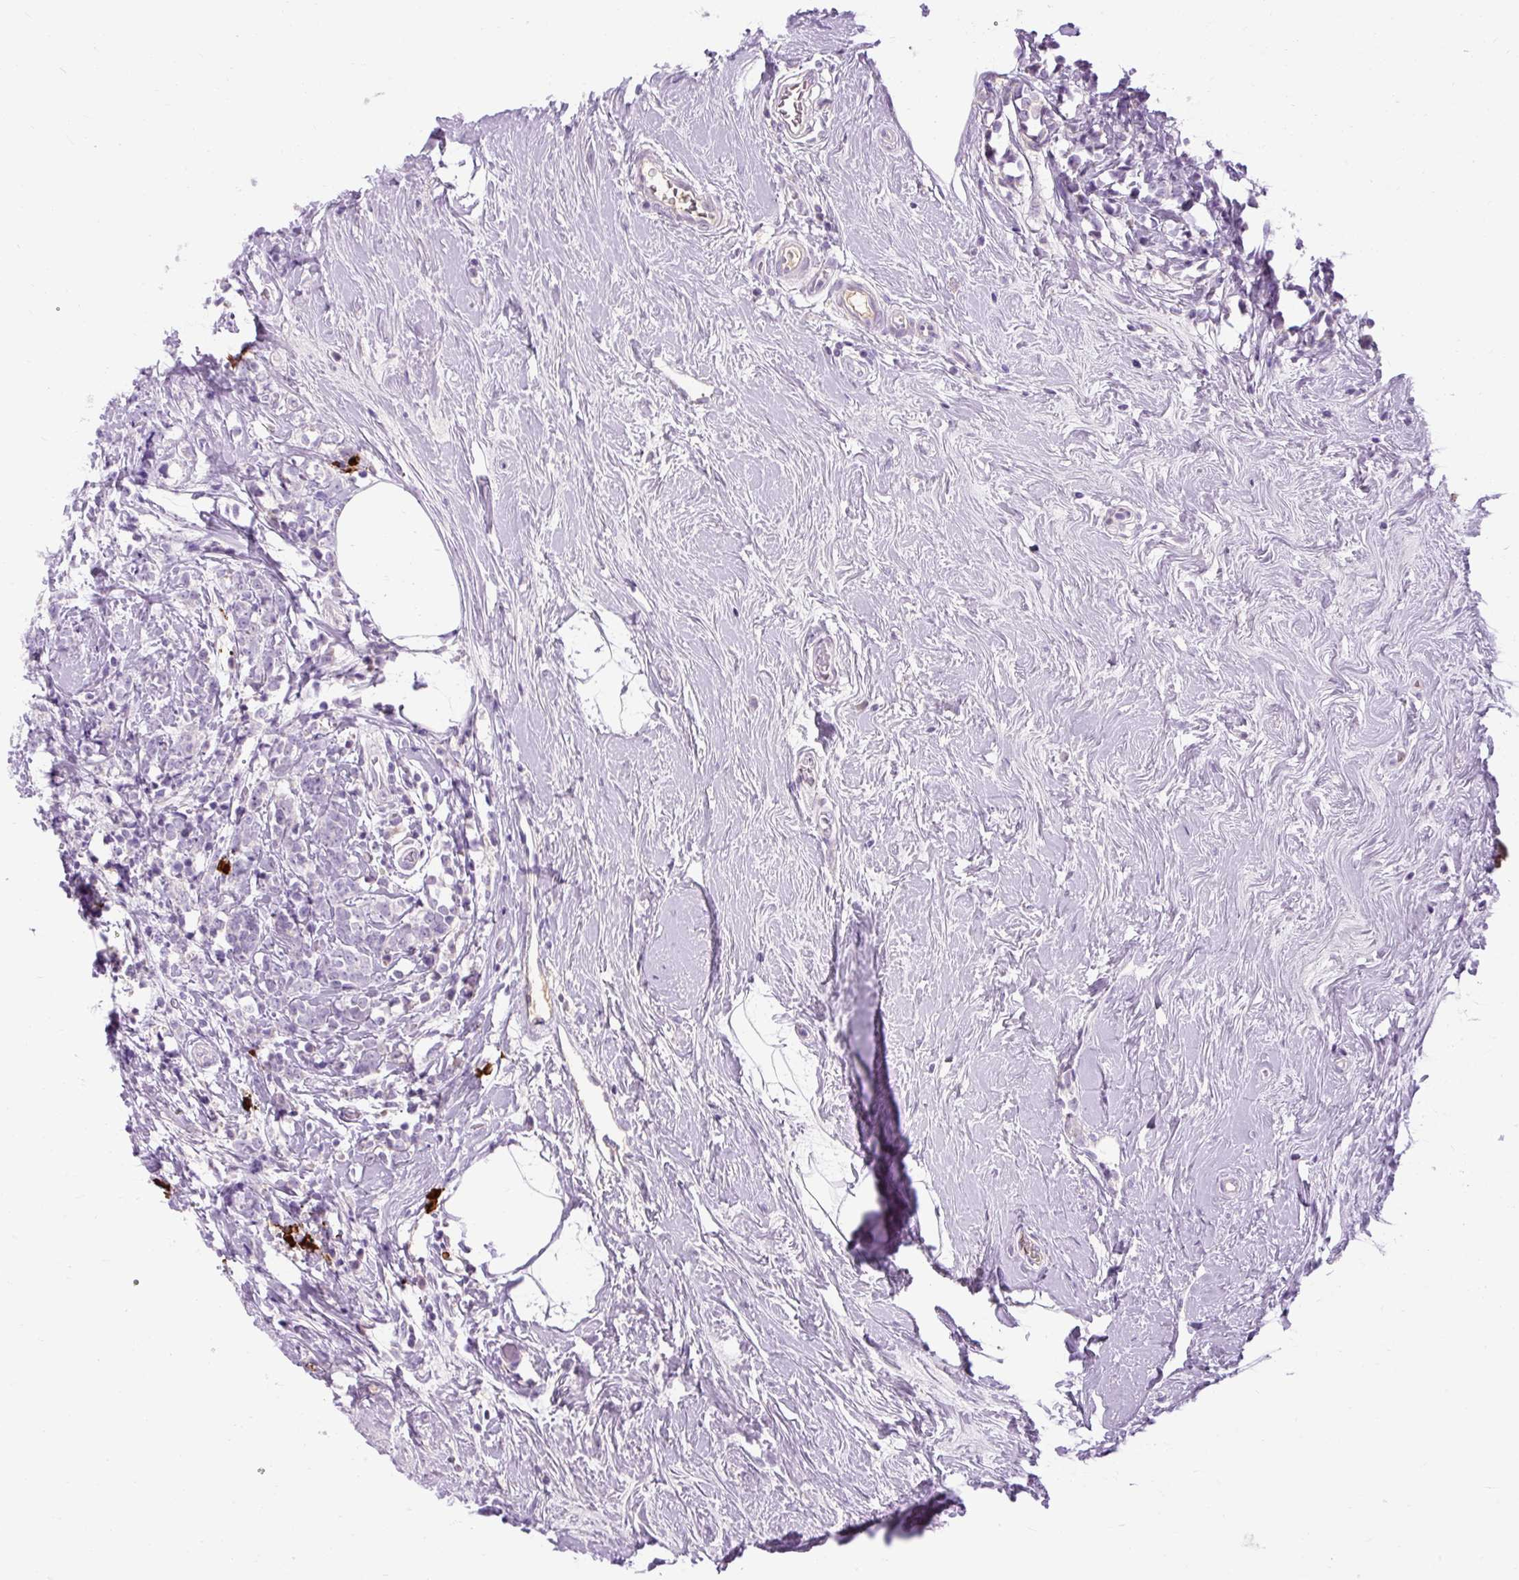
{"staining": {"intensity": "negative", "quantity": "none", "location": "none"}, "tissue": "breast cancer", "cell_type": "Tumor cells", "image_type": "cancer", "snomed": [{"axis": "morphology", "description": "Lobular carcinoma"}, {"axis": "topography", "description": "Breast"}], "caption": "Tumor cells show no significant positivity in breast cancer. Nuclei are stained in blue.", "gene": "ARRDC2", "patient": {"sex": "female", "age": 58}}